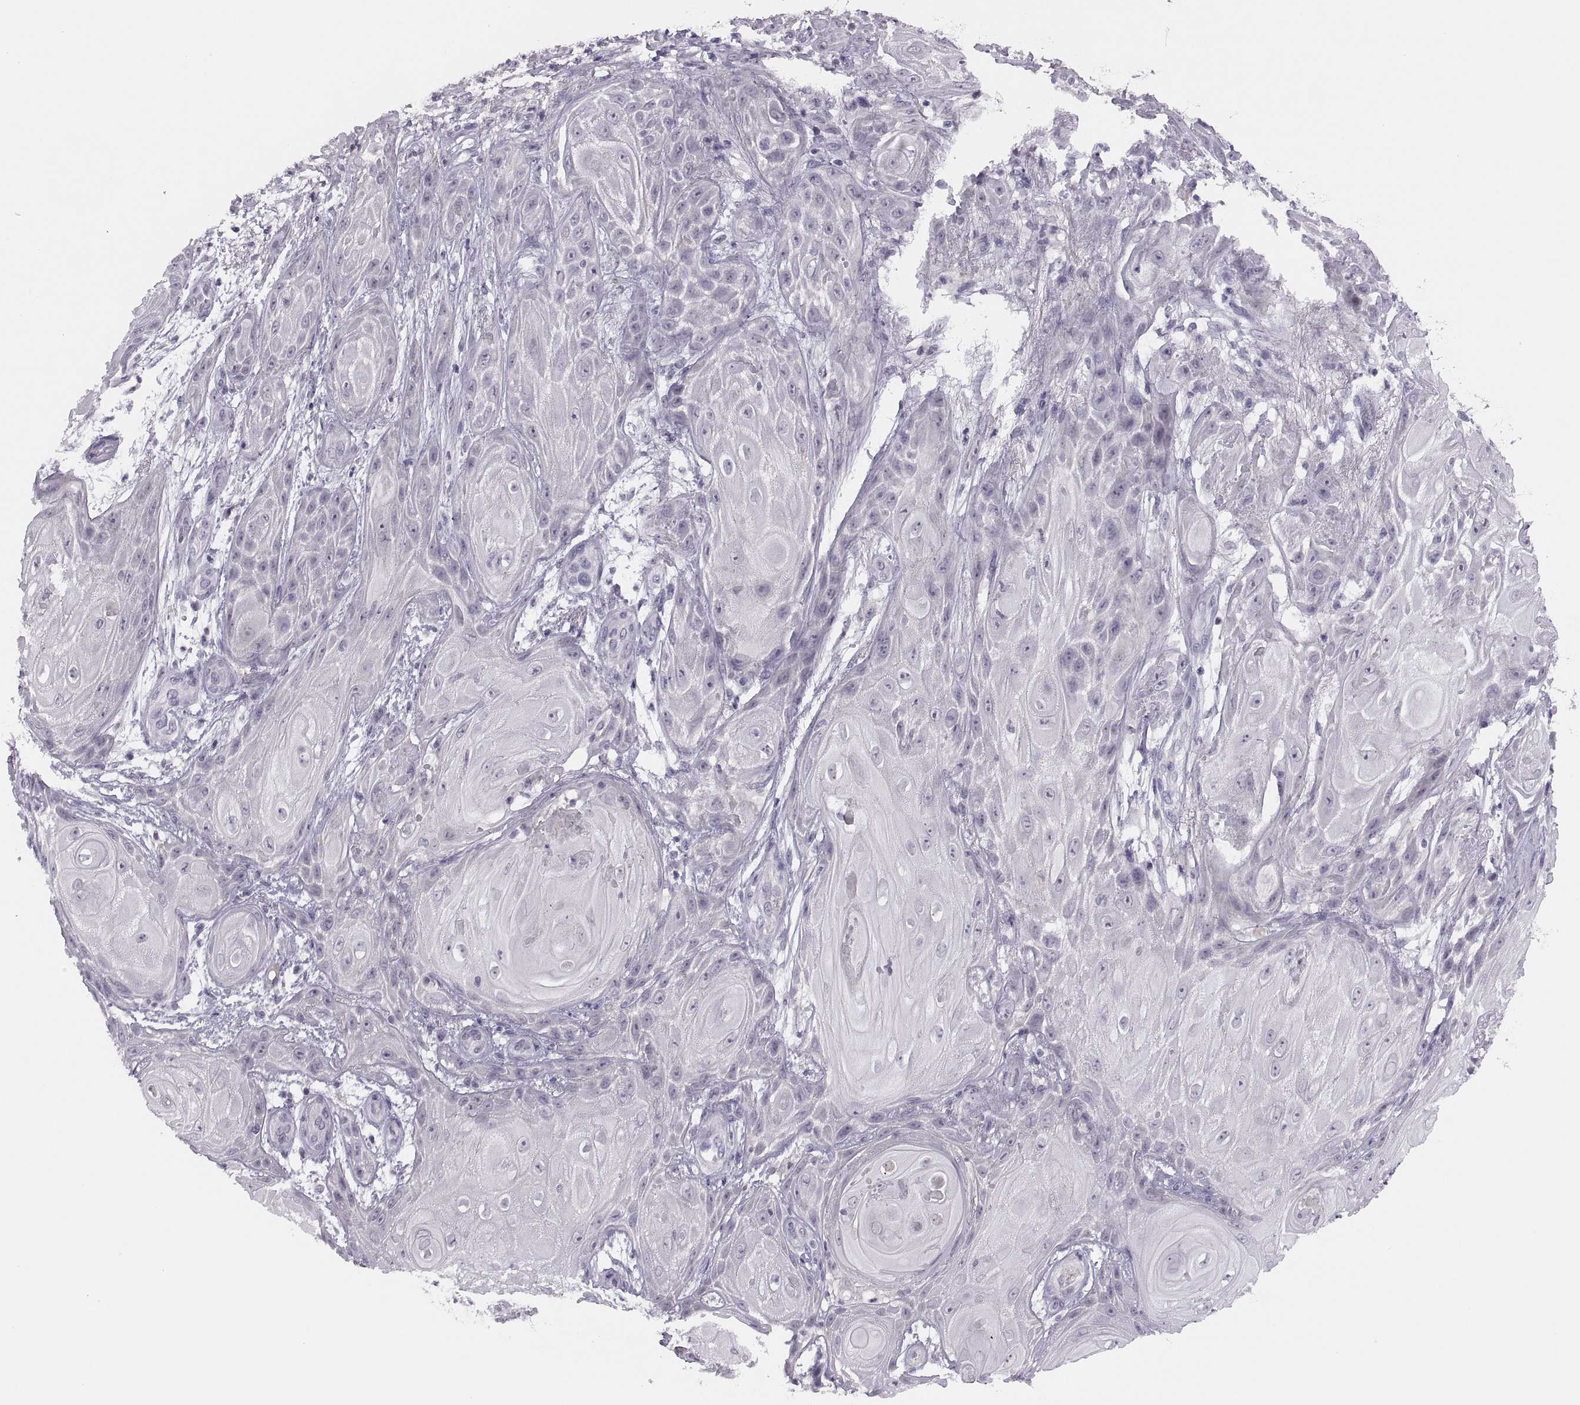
{"staining": {"intensity": "negative", "quantity": "none", "location": "none"}, "tissue": "skin cancer", "cell_type": "Tumor cells", "image_type": "cancer", "snomed": [{"axis": "morphology", "description": "Squamous cell carcinoma, NOS"}, {"axis": "topography", "description": "Skin"}], "caption": "An IHC image of skin cancer is shown. There is no staining in tumor cells of skin cancer. (Brightfield microscopy of DAB (3,3'-diaminobenzidine) immunohistochemistry at high magnification).", "gene": "CHCT1", "patient": {"sex": "male", "age": 62}}